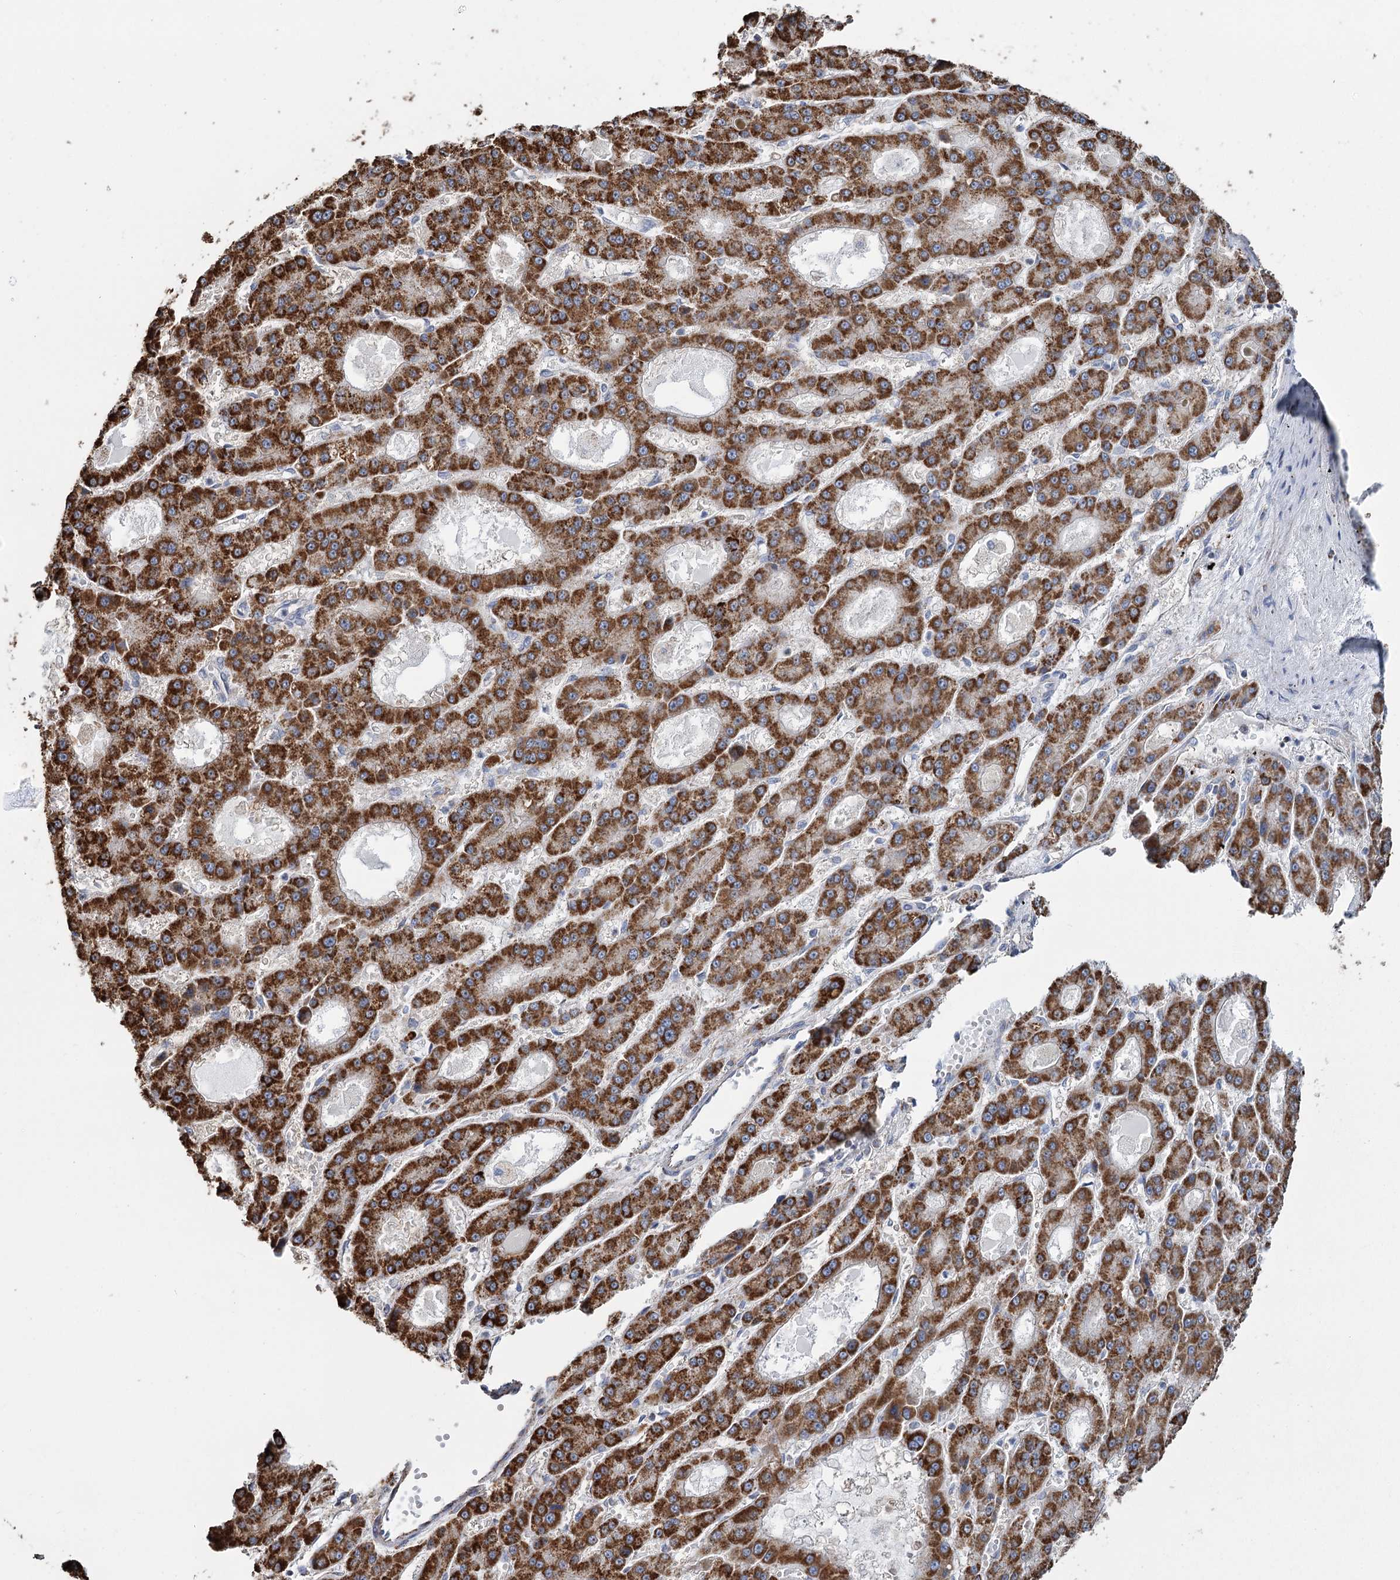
{"staining": {"intensity": "strong", "quantity": ">75%", "location": "cytoplasmic/membranous"}, "tissue": "liver cancer", "cell_type": "Tumor cells", "image_type": "cancer", "snomed": [{"axis": "morphology", "description": "Carcinoma, Hepatocellular, NOS"}, {"axis": "topography", "description": "Liver"}], "caption": "Liver hepatocellular carcinoma stained with immunohistochemistry (IHC) demonstrates strong cytoplasmic/membranous expression in approximately >75% of tumor cells.", "gene": "MRPL44", "patient": {"sex": "male", "age": 70}}